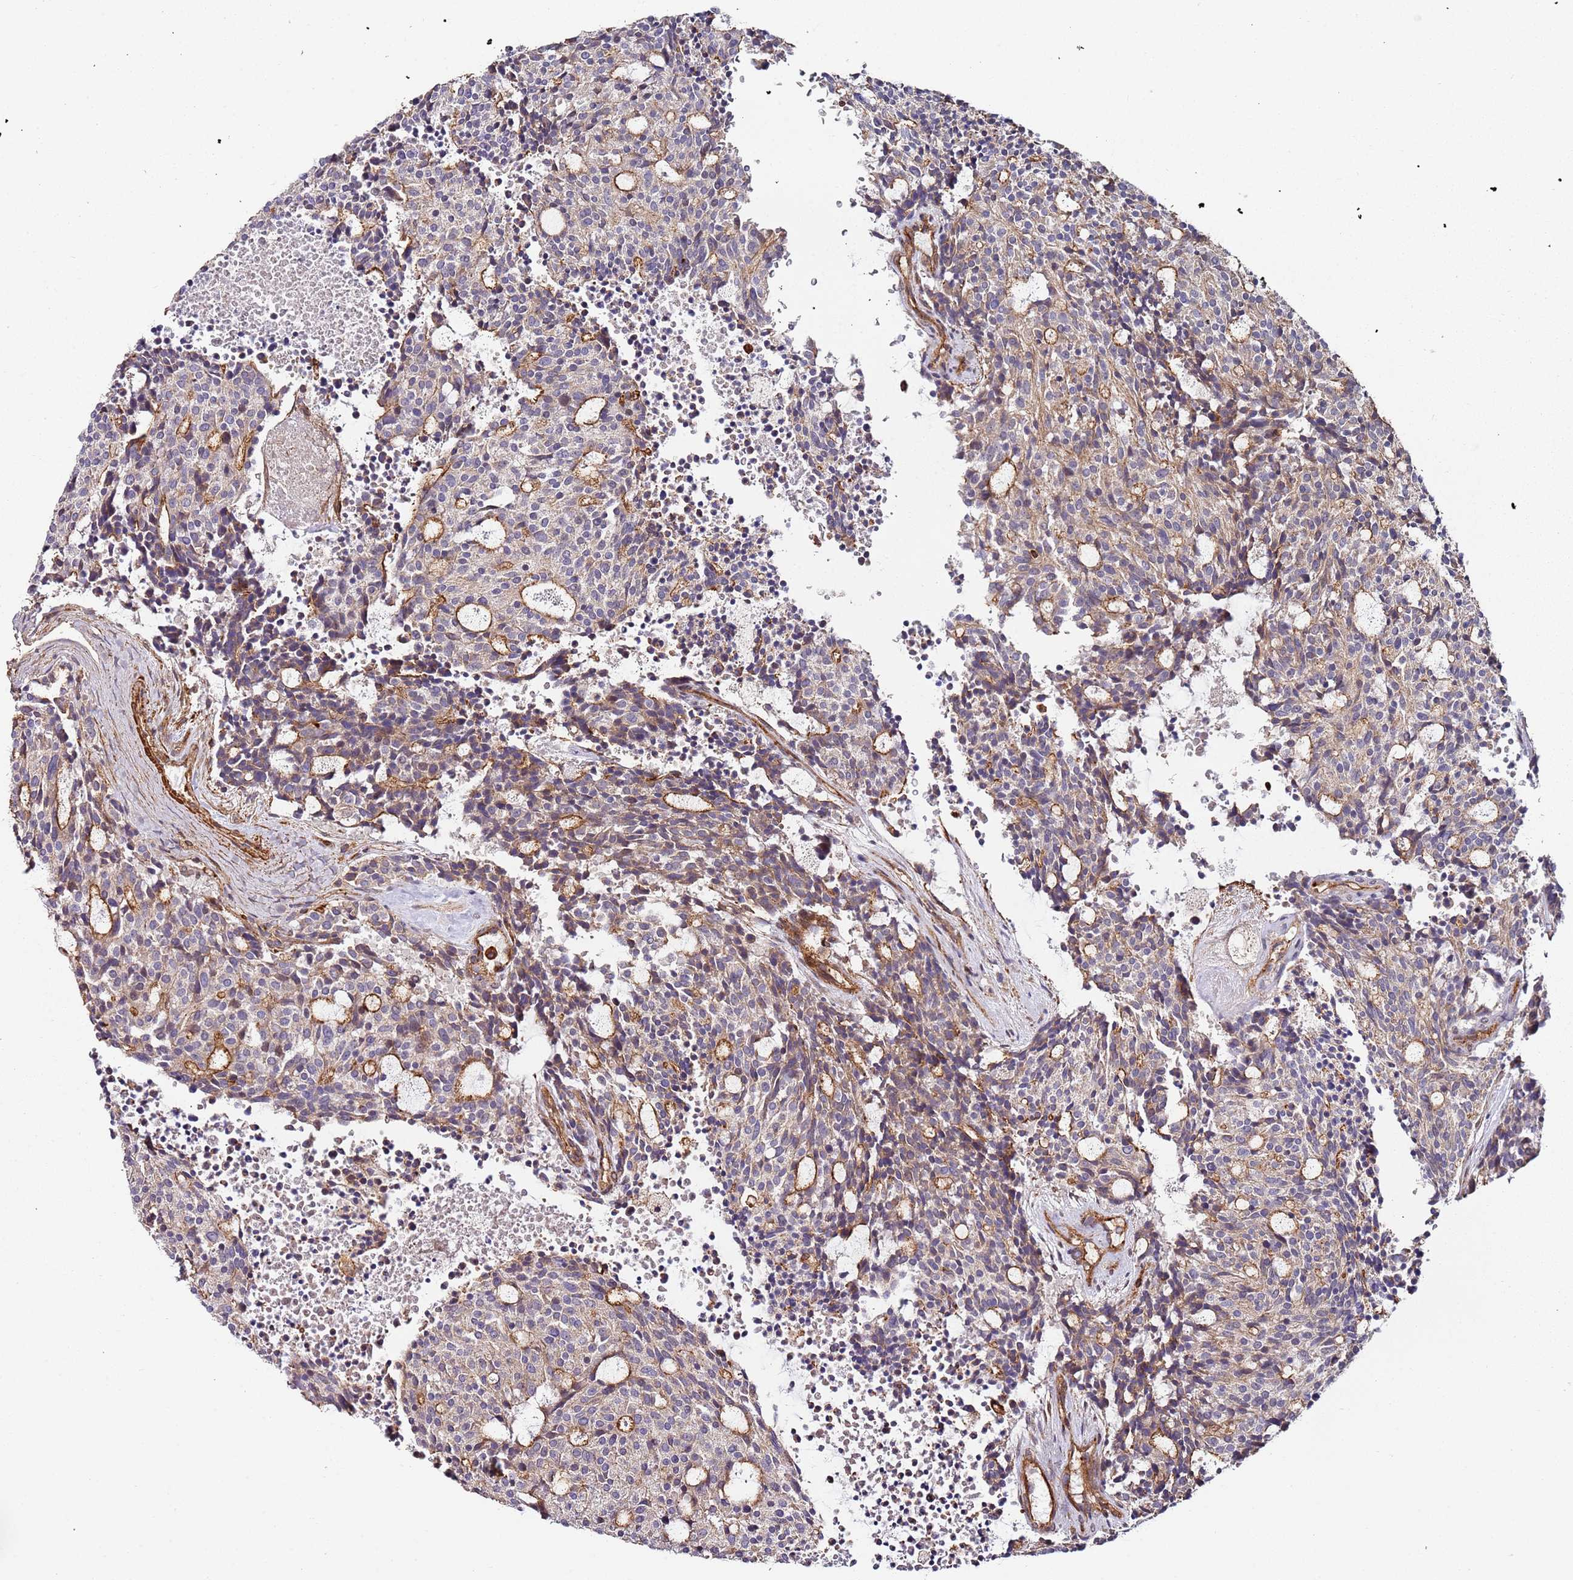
{"staining": {"intensity": "moderate", "quantity": "<25%", "location": "cytoplasmic/membranous"}, "tissue": "carcinoid", "cell_type": "Tumor cells", "image_type": "cancer", "snomed": [{"axis": "morphology", "description": "Carcinoid, malignant, NOS"}, {"axis": "topography", "description": "Pancreas"}], "caption": "This is a micrograph of immunohistochemistry (IHC) staining of carcinoid, which shows moderate positivity in the cytoplasmic/membranous of tumor cells.", "gene": "CYP2U1", "patient": {"sex": "female", "age": 54}}